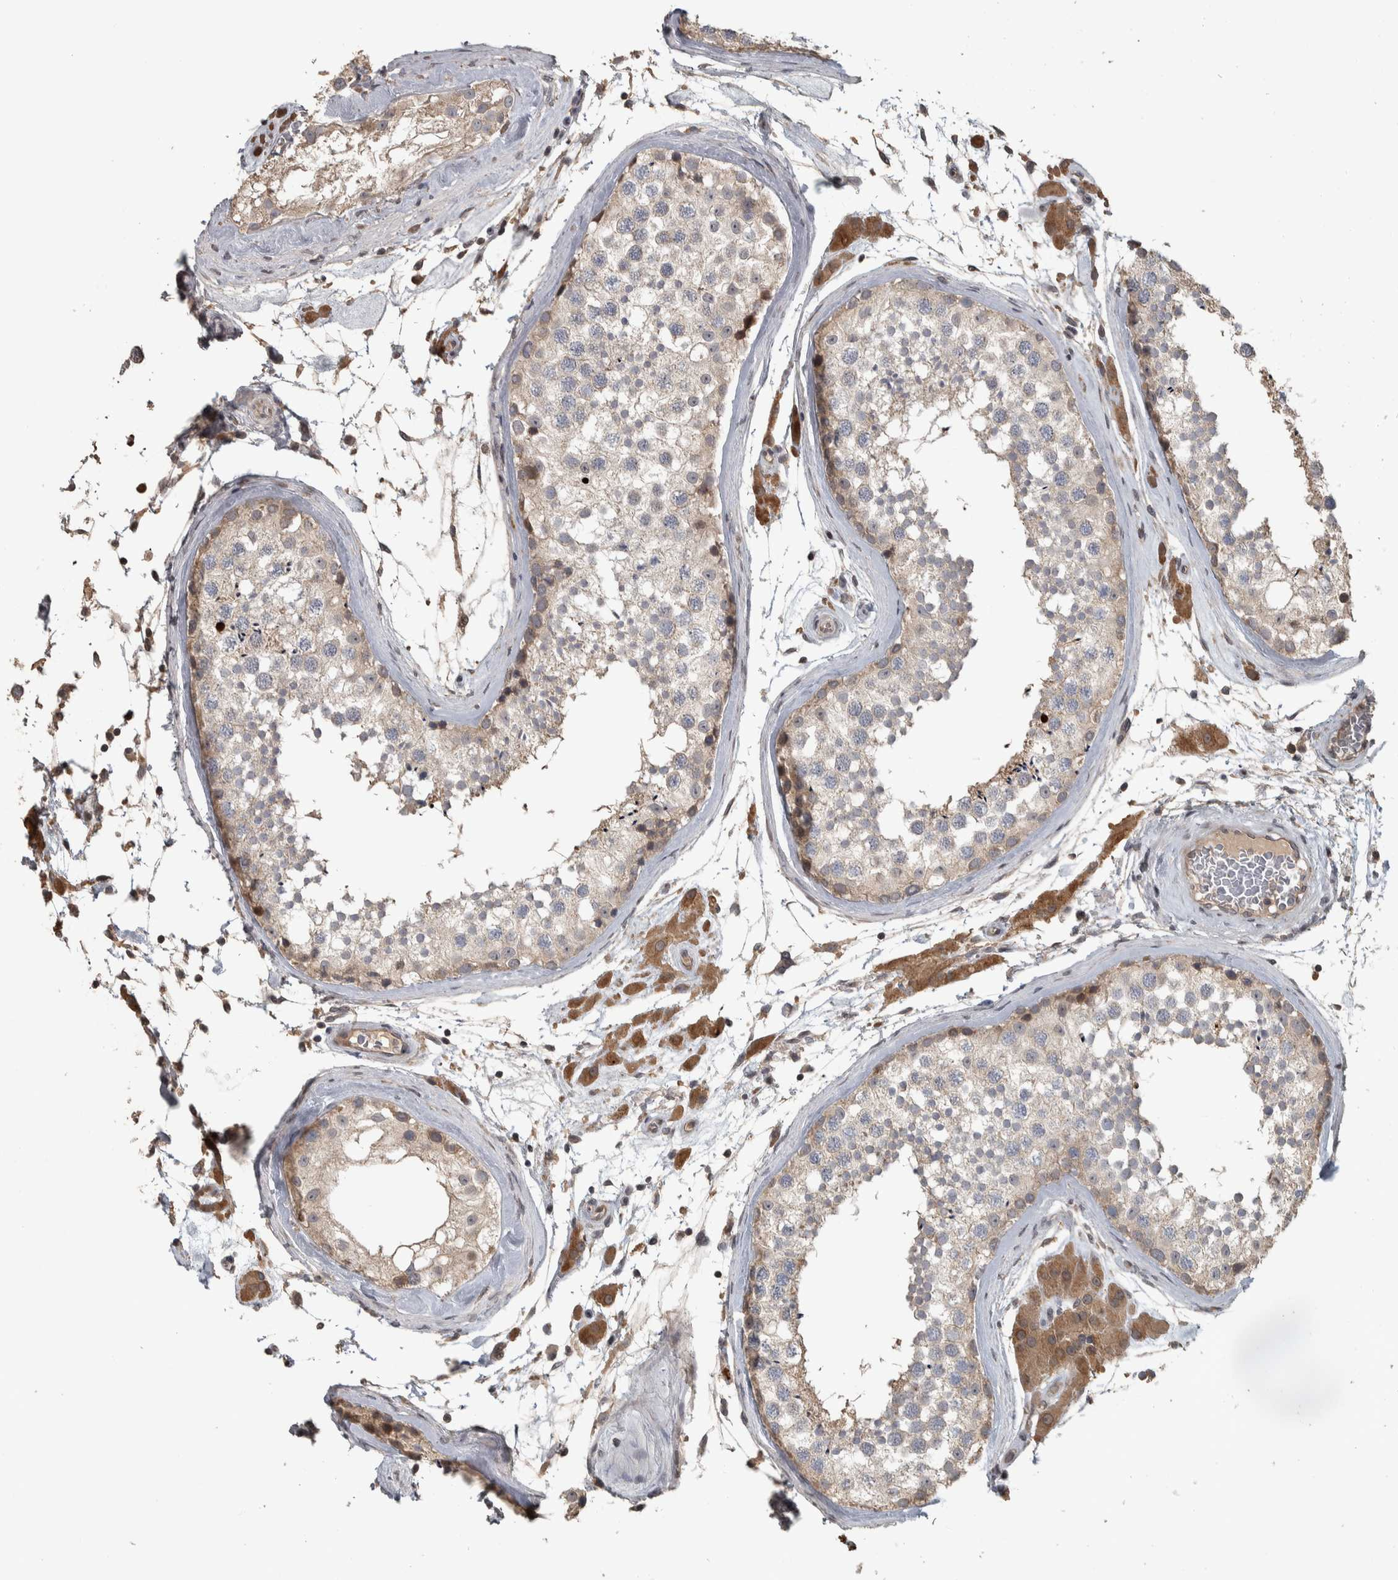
{"staining": {"intensity": "moderate", "quantity": "<25%", "location": "cytoplasmic/membranous"}, "tissue": "testis", "cell_type": "Cells in seminiferous ducts", "image_type": "normal", "snomed": [{"axis": "morphology", "description": "Normal tissue, NOS"}, {"axis": "topography", "description": "Testis"}], "caption": "A high-resolution micrograph shows immunohistochemistry (IHC) staining of benign testis, which displays moderate cytoplasmic/membranous staining in about <25% of cells in seminiferous ducts. Using DAB (brown) and hematoxylin (blue) stains, captured at high magnification using brightfield microscopy.", "gene": "ERAL1", "patient": {"sex": "male", "age": 46}}